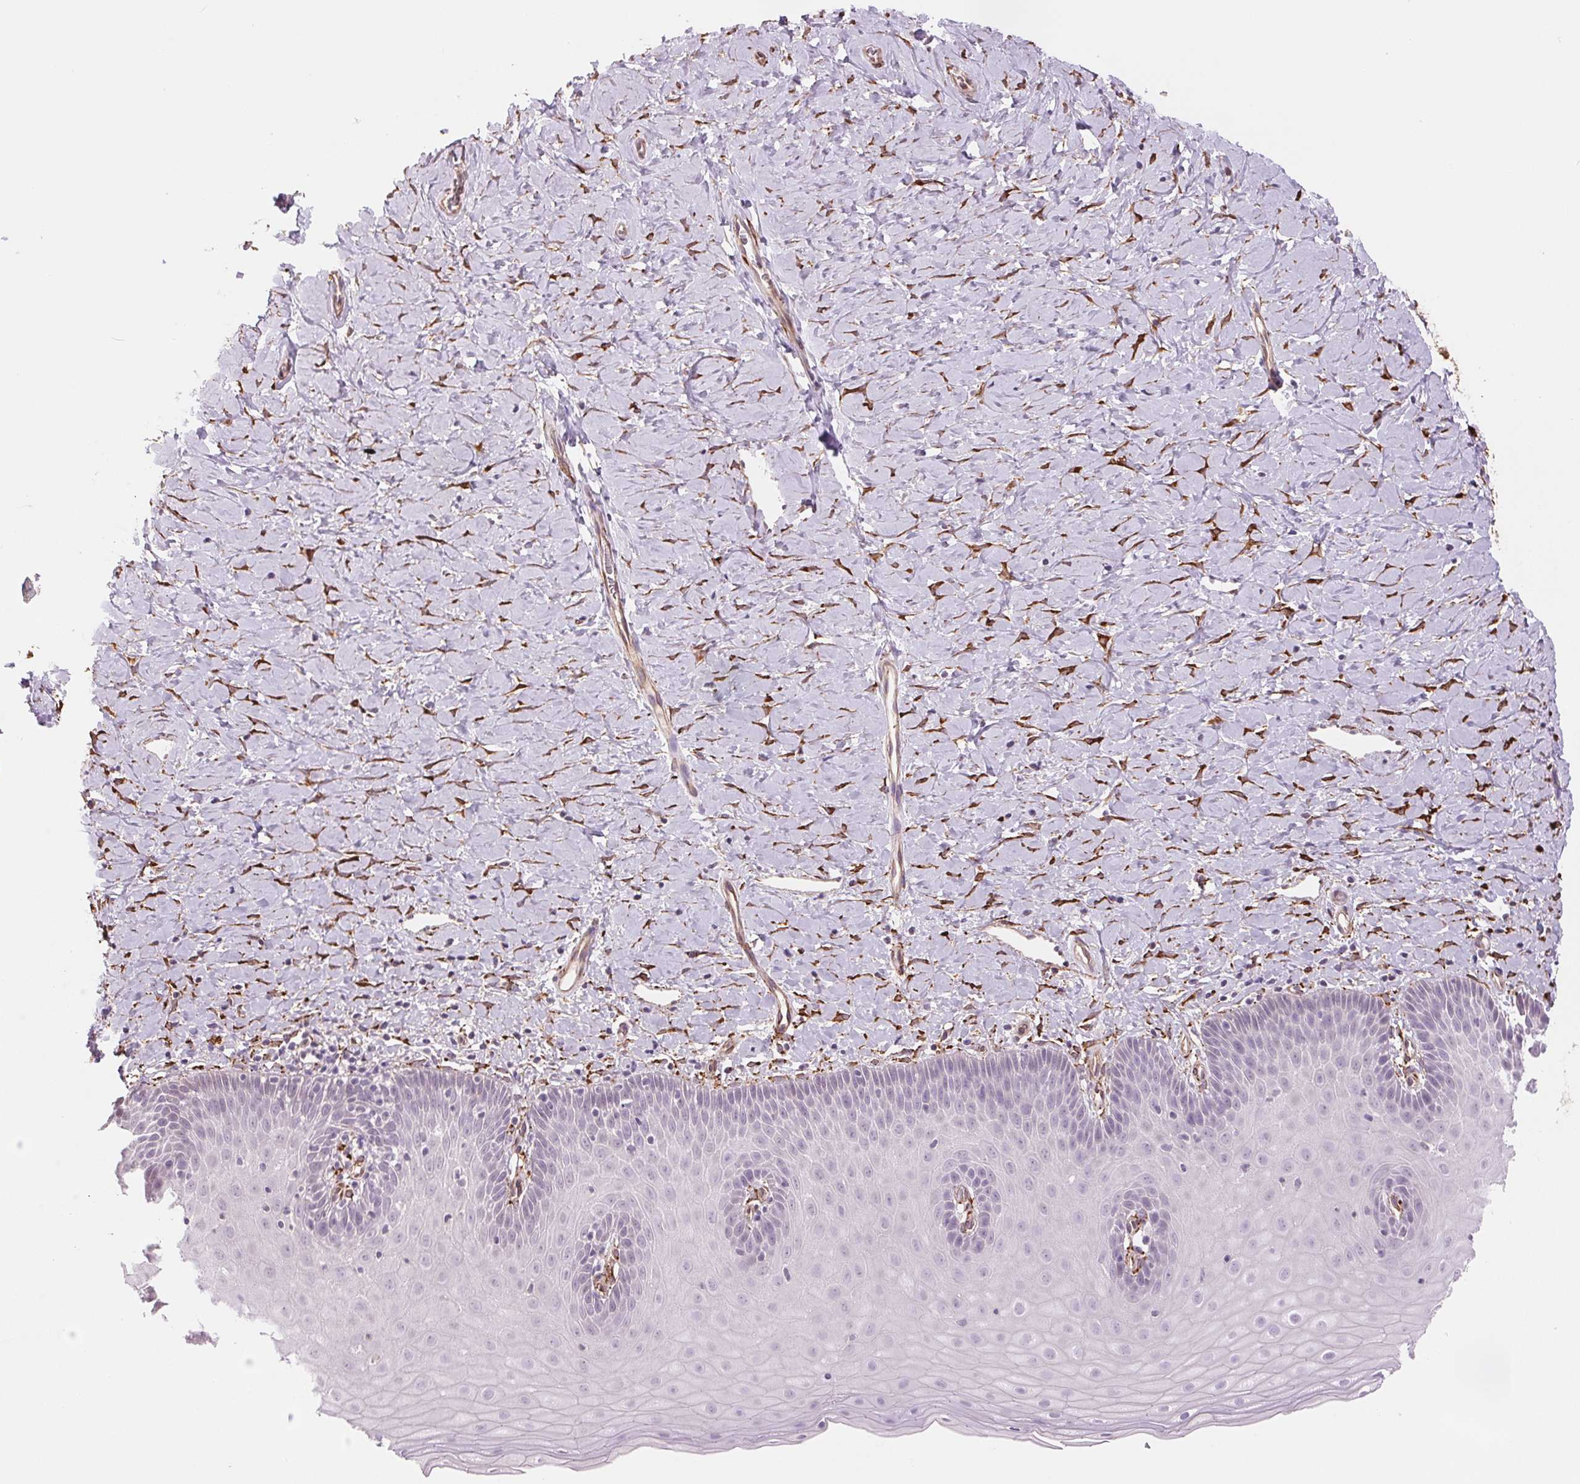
{"staining": {"intensity": "negative", "quantity": "none", "location": "none"}, "tissue": "cervix", "cell_type": "Glandular cells", "image_type": "normal", "snomed": [{"axis": "morphology", "description": "Normal tissue, NOS"}, {"axis": "topography", "description": "Cervix"}], "caption": "An immunohistochemistry histopathology image of unremarkable cervix is shown. There is no staining in glandular cells of cervix. Brightfield microscopy of immunohistochemistry stained with DAB (brown) and hematoxylin (blue), captured at high magnification.", "gene": "FKBP10", "patient": {"sex": "female", "age": 37}}